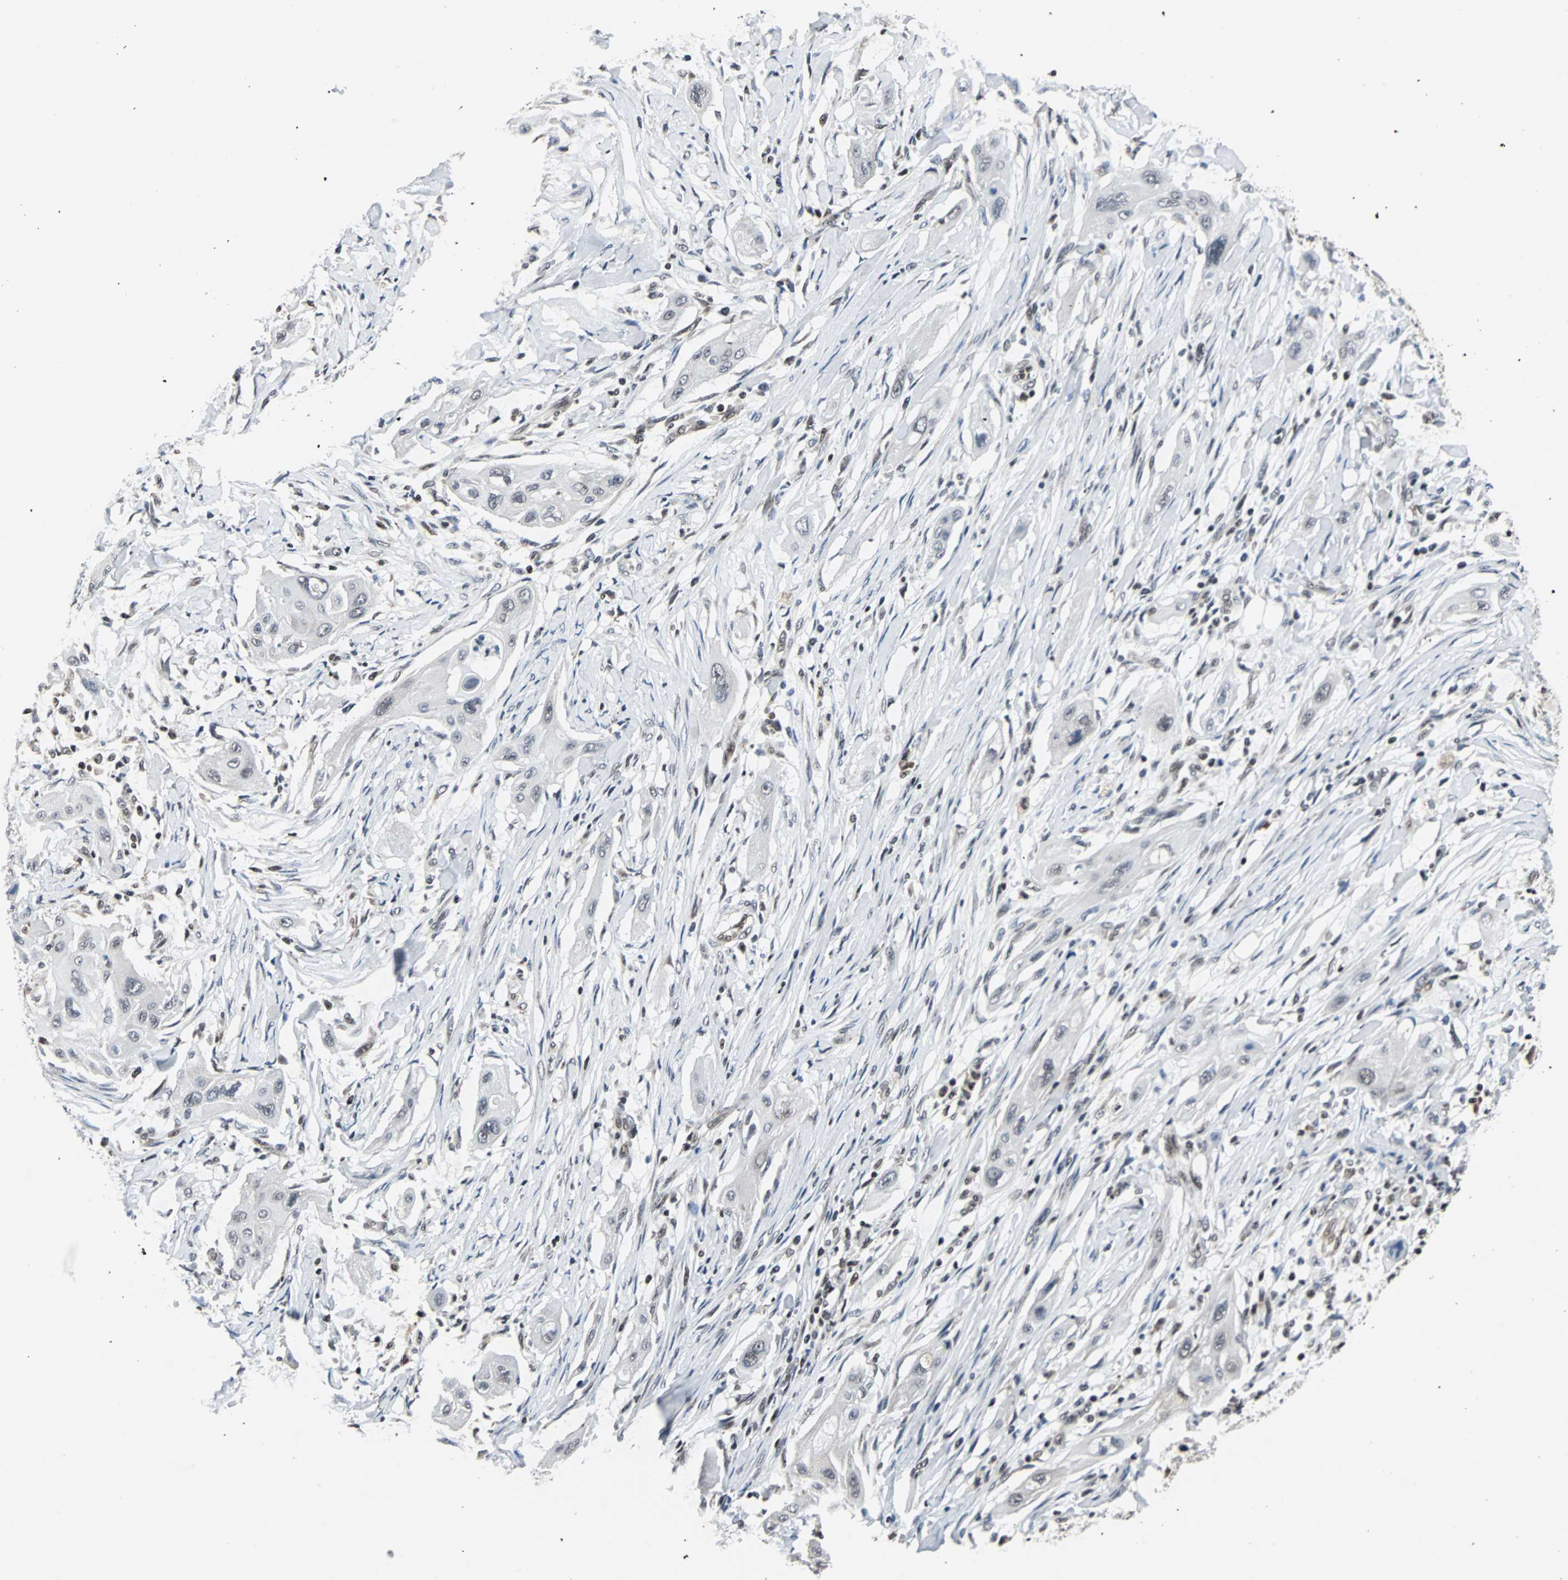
{"staining": {"intensity": "weak", "quantity": "<25%", "location": "nuclear"}, "tissue": "lung cancer", "cell_type": "Tumor cells", "image_type": "cancer", "snomed": [{"axis": "morphology", "description": "Squamous cell carcinoma, NOS"}, {"axis": "topography", "description": "Lung"}], "caption": "Immunohistochemical staining of squamous cell carcinoma (lung) exhibits no significant expression in tumor cells. The staining was performed using DAB (3,3'-diaminobenzidine) to visualize the protein expression in brown, while the nuclei were stained in blue with hematoxylin (Magnification: 20x).", "gene": "TERF2IP", "patient": {"sex": "female", "age": 47}}